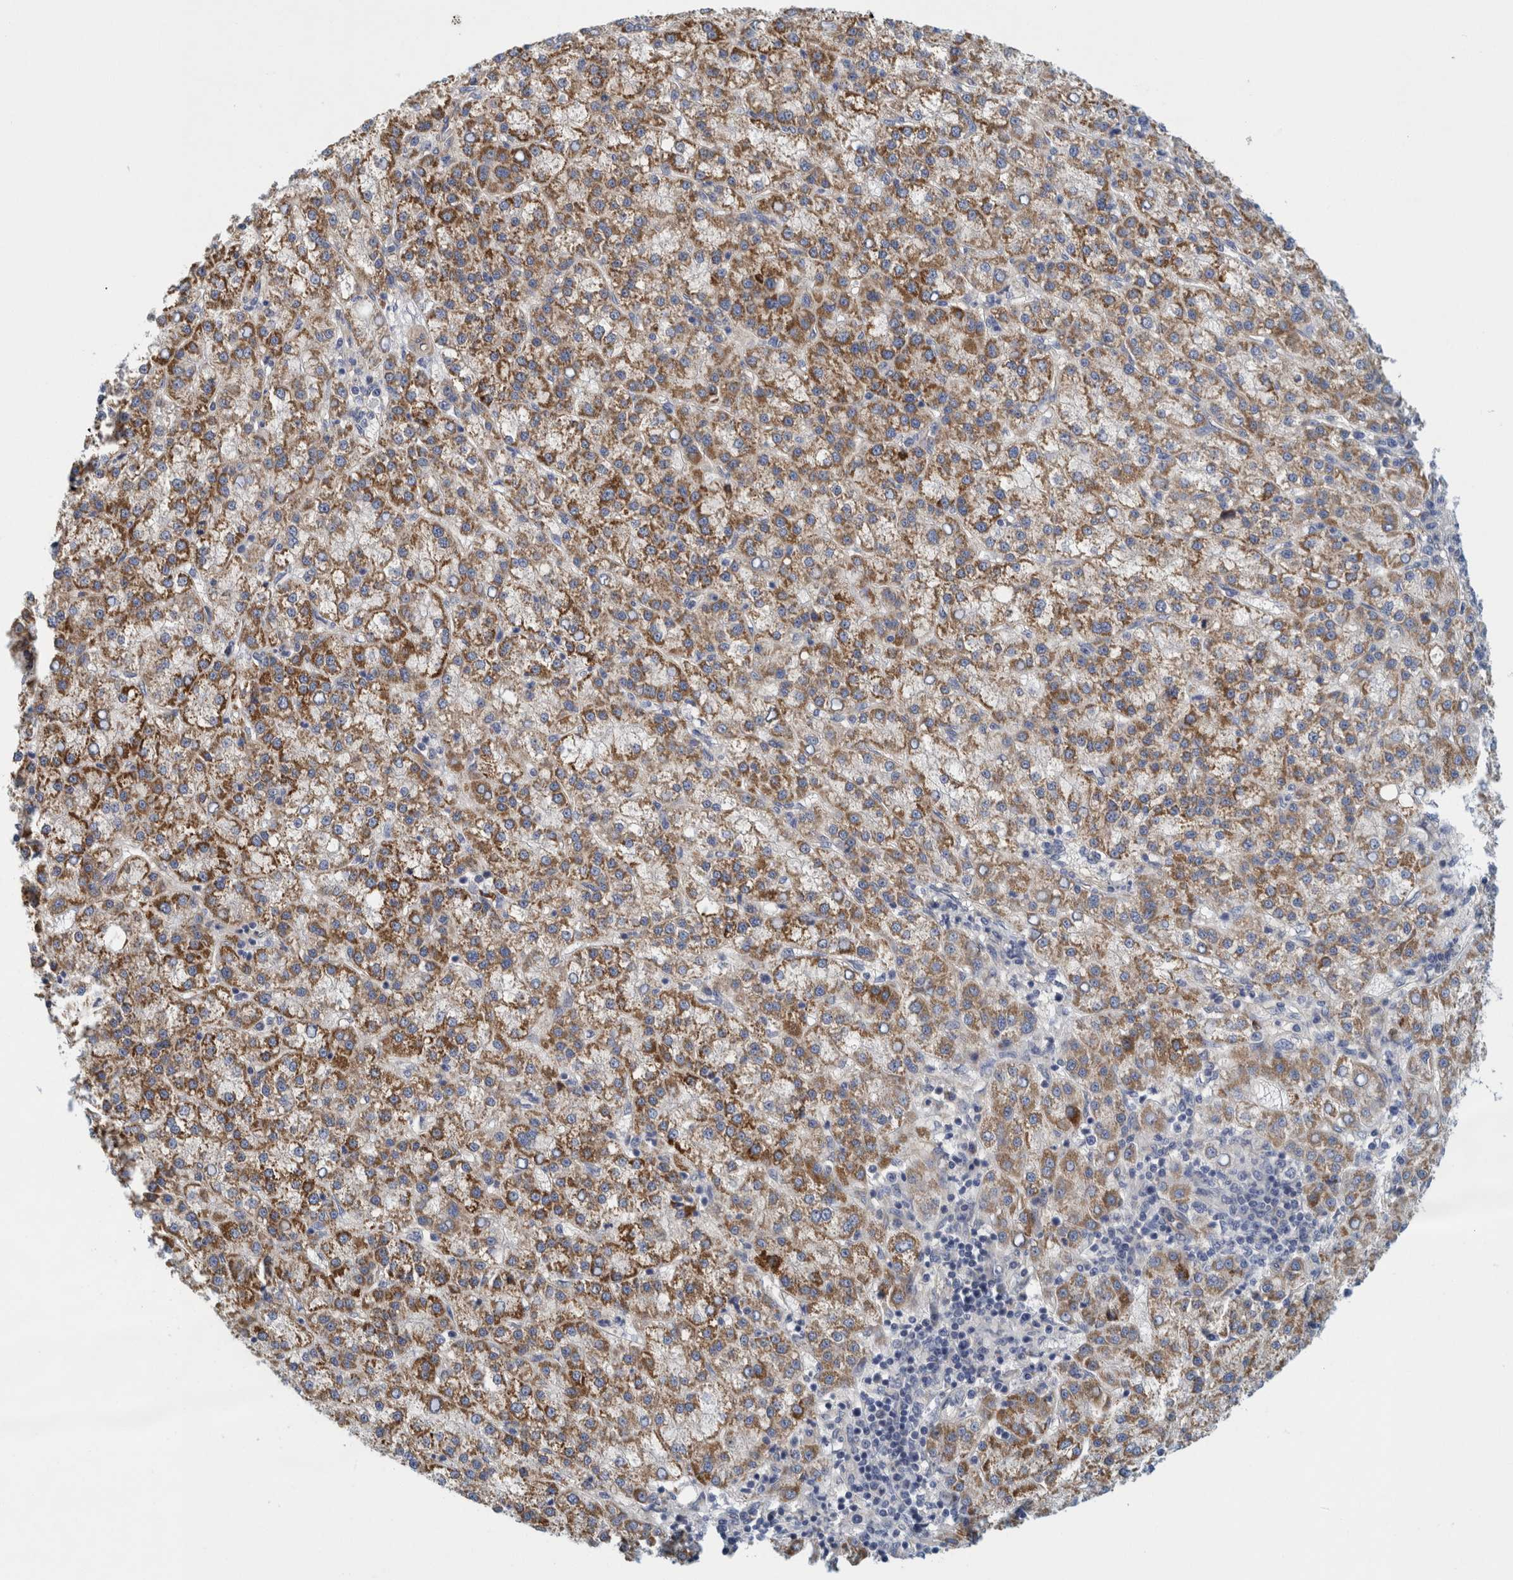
{"staining": {"intensity": "moderate", "quantity": ">75%", "location": "cytoplasmic/membranous"}, "tissue": "liver cancer", "cell_type": "Tumor cells", "image_type": "cancer", "snomed": [{"axis": "morphology", "description": "Carcinoma, Hepatocellular, NOS"}, {"axis": "topography", "description": "Liver"}], "caption": "Immunohistochemical staining of liver hepatocellular carcinoma reveals medium levels of moderate cytoplasmic/membranous protein positivity in approximately >75% of tumor cells.", "gene": "ZNF324B", "patient": {"sex": "female", "age": 58}}